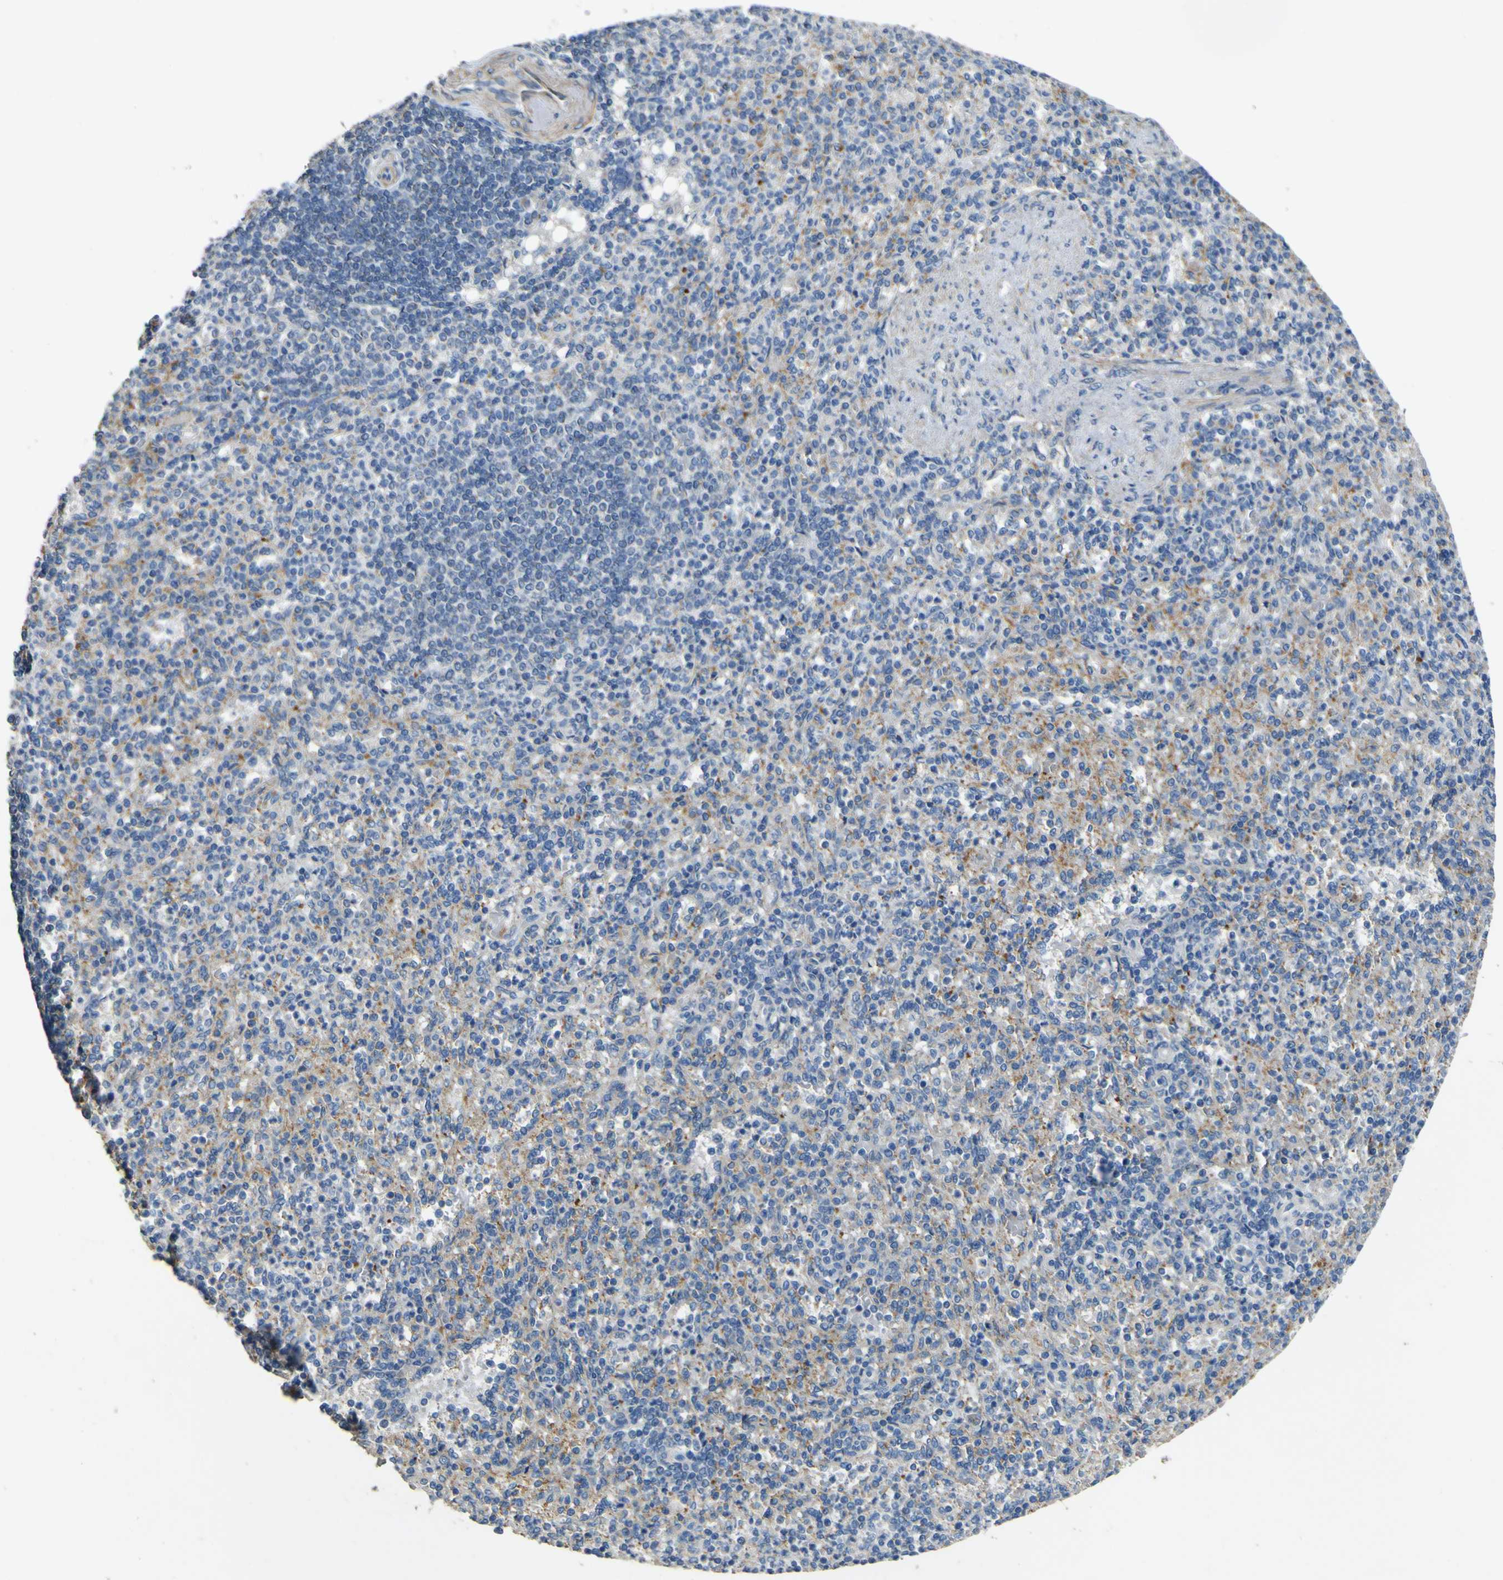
{"staining": {"intensity": "moderate", "quantity": "<25%", "location": "cytoplasmic/membranous"}, "tissue": "spleen", "cell_type": "Cells in red pulp", "image_type": "normal", "snomed": [{"axis": "morphology", "description": "Normal tissue, NOS"}, {"axis": "topography", "description": "Spleen"}], "caption": "Human spleen stained with a brown dye shows moderate cytoplasmic/membranous positive staining in approximately <25% of cells in red pulp.", "gene": "ALDH18A1", "patient": {"sex": "female", "age": 74}}